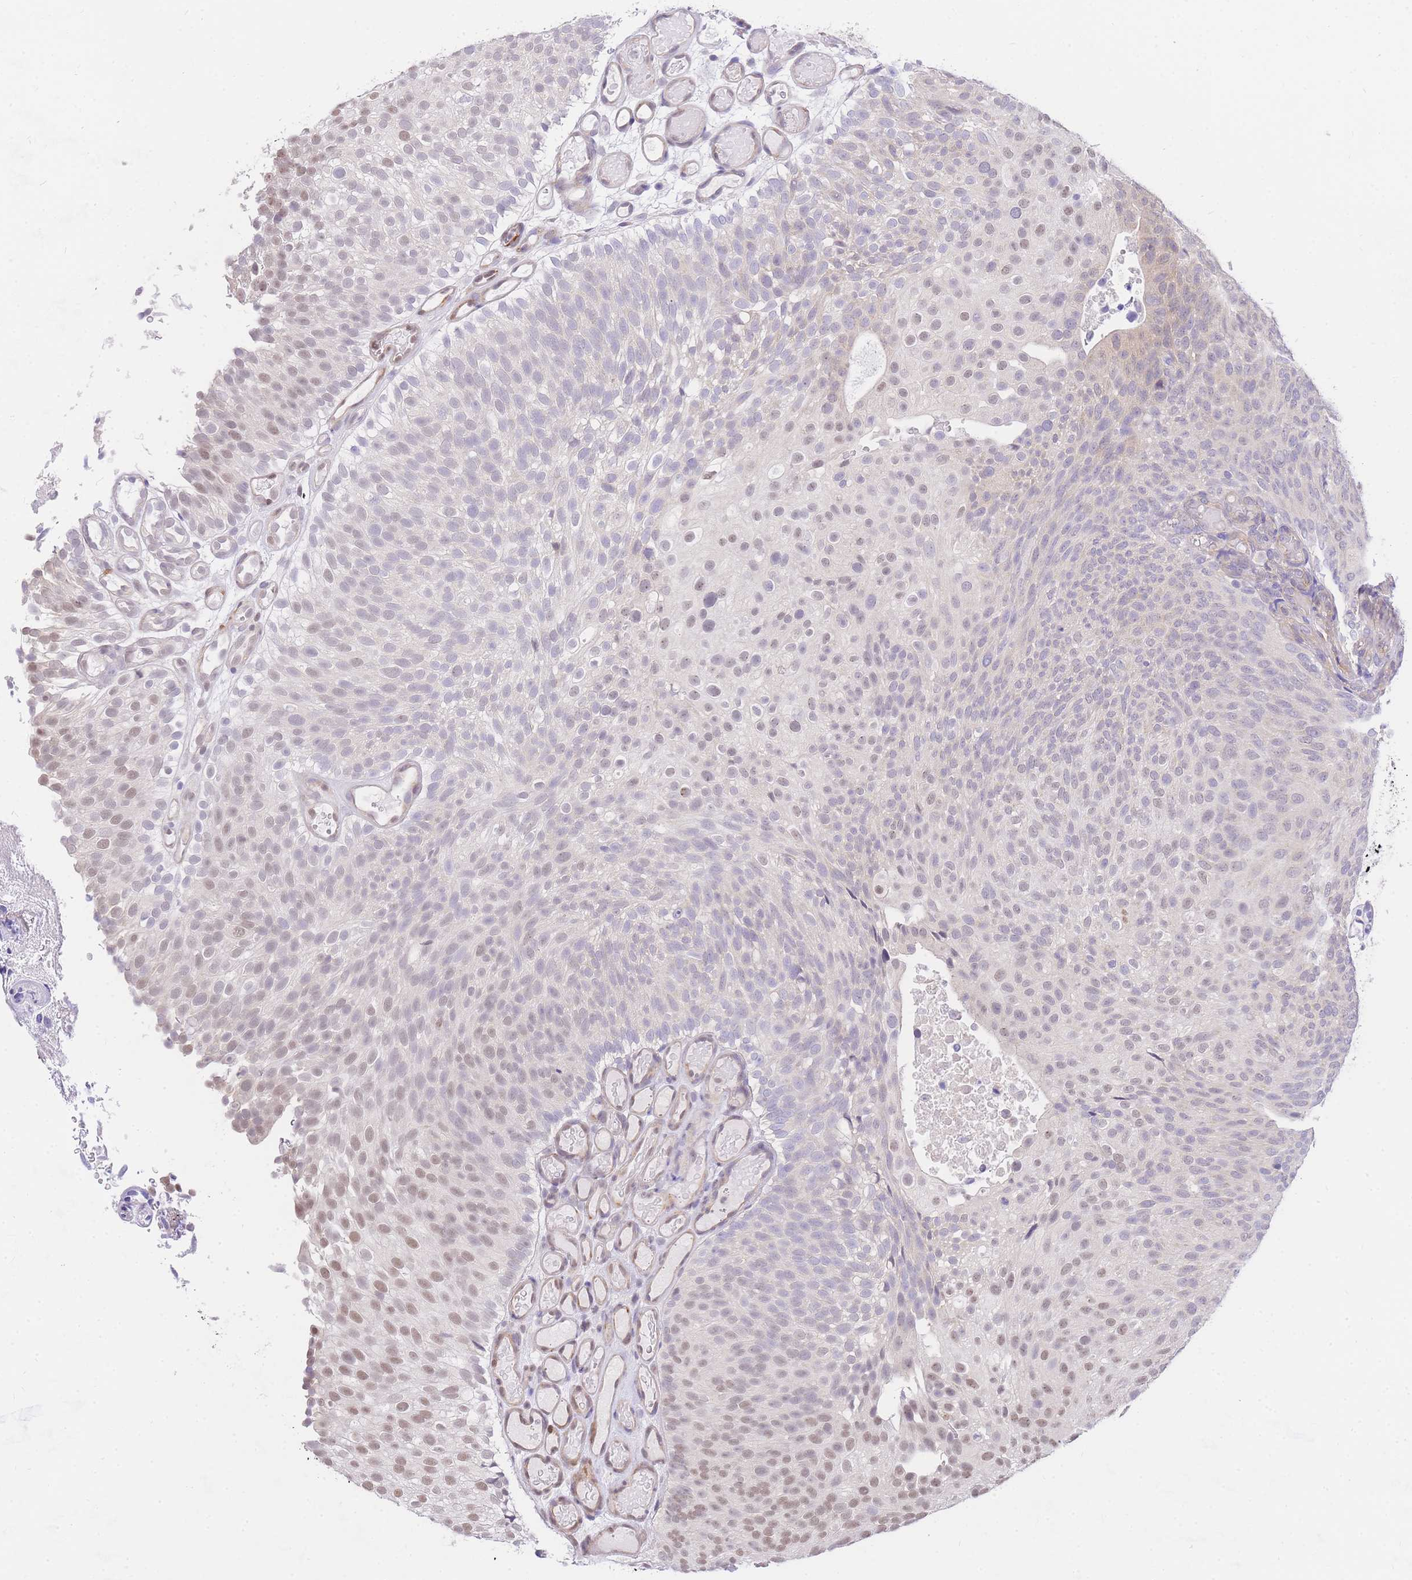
{"staining": {"intensity": "weak", "quantity": "<25%", "location": "nuclear"}, "tissue": "urothelial cancer", "cell_type": "Tumor cells", "image_type": "cancer", "snomed": [{"axis": "morphology", "description": "Urothelial carcinoma, Low grade"}, {"axis": "topography", "description": "Urinary bladder"}], "caption": "Protein analysis of urothelial cancer exhibits no significant expression in tumor cells. The staining is performed using DAB (3,3'-diaminobenzidine) brown chromogen with nuclei counter-stained in using hematoxylin.", "gene": "S100PBP", "patient": {"sex": "male", "age": 78}}